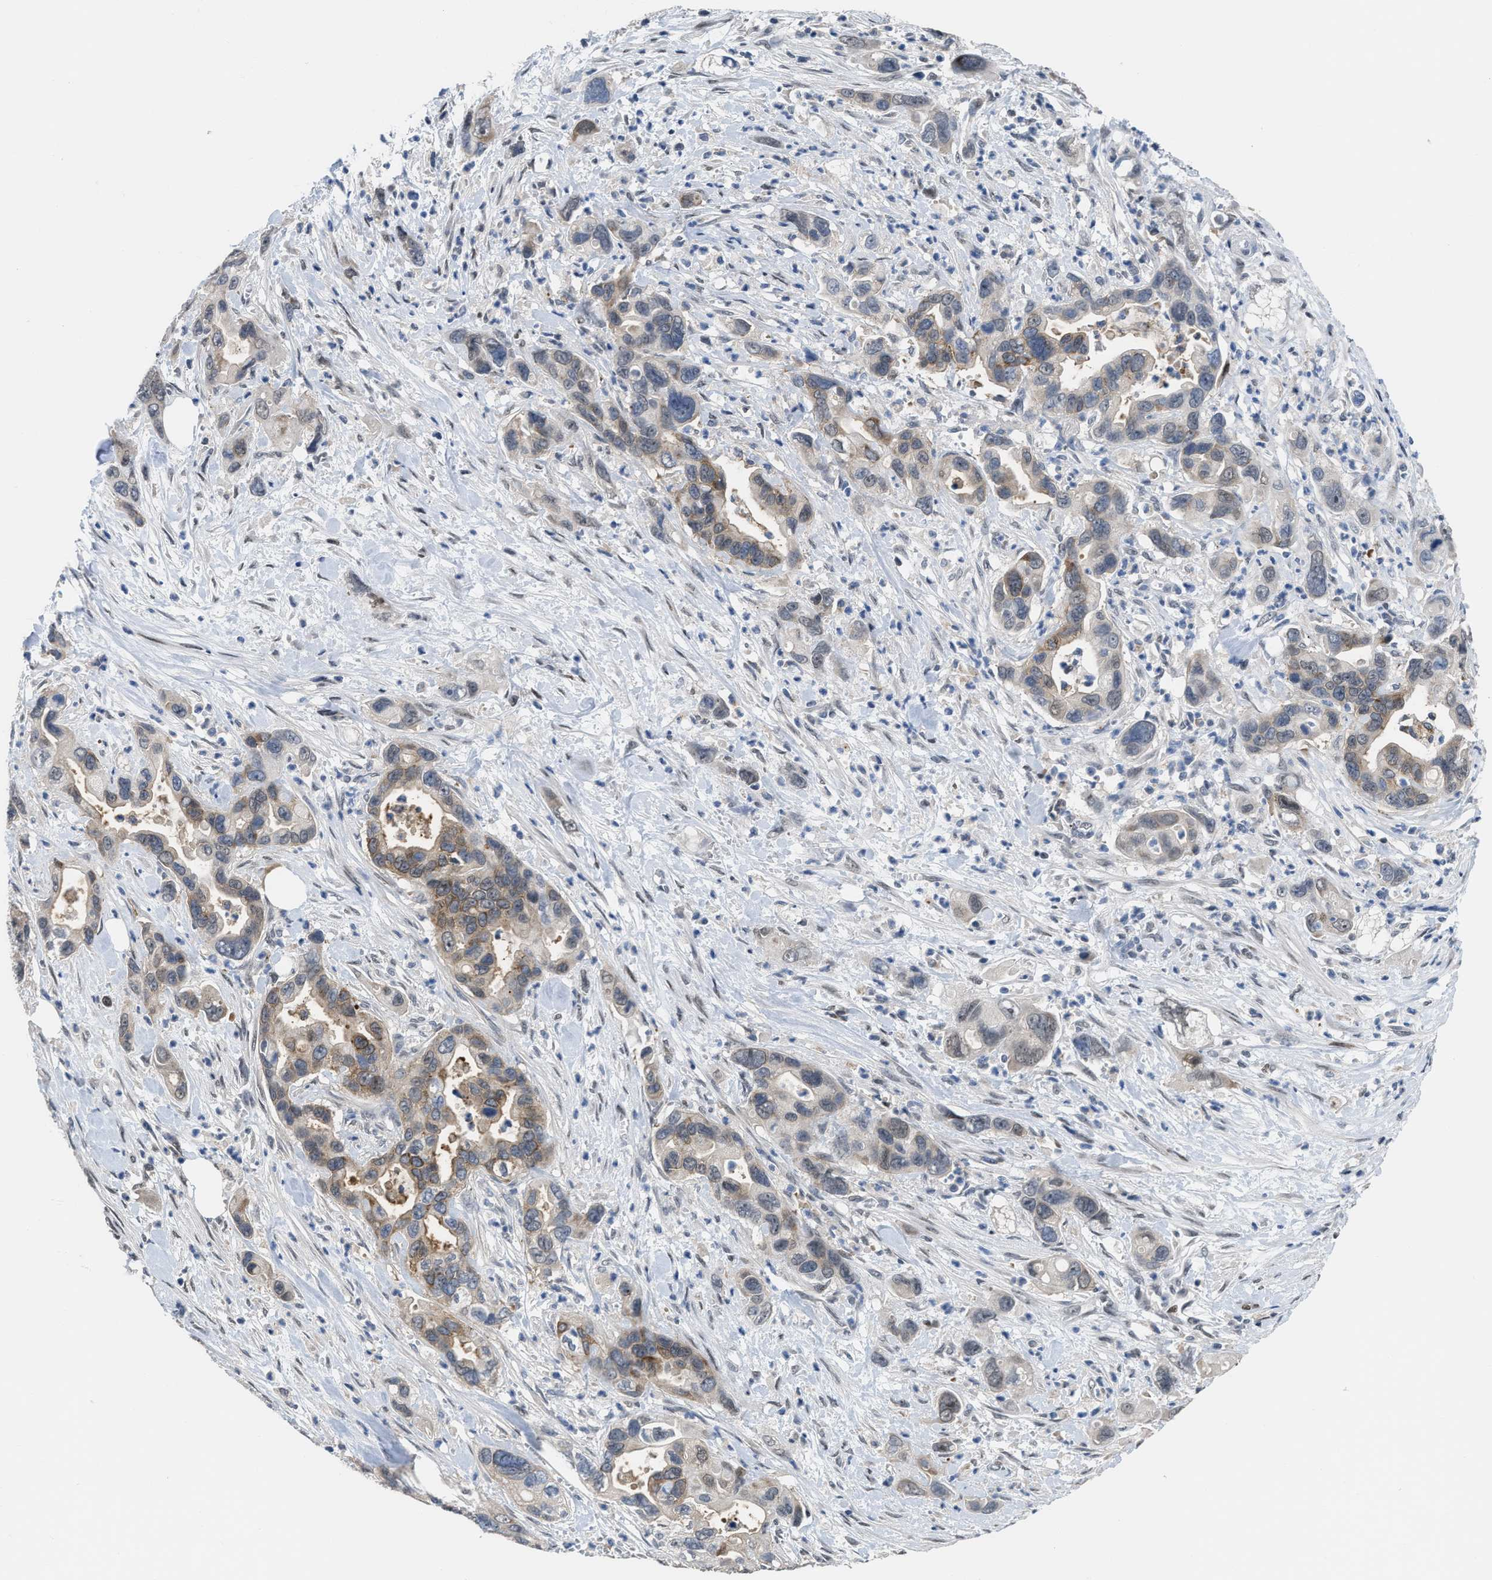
{"staining": {"intensity": "weak", "quantity": "25%-75%", "location": "cytoplasmic/membranous,nuclear"}, "tissue": "pancreatic cancer", "cell_type": "Tumor cells", "image_type": "cancer", "snomed": [{"axis": "morphology", "description": "Adenocarcinoma, NOS"}, {"axis": "topography", "description": "Pancreas"}], "caption": "DAB (3,3'-diaminobenzidine) immunohistochemical staining of pancreatic cancer (adenocarcinoma) displays weak cytoplasmic/membranous and nuclear protein expression in about 25%-75% of tumor cells.", "gene": "SETDB1", "patient": {"sex": "female", "age": 70}}